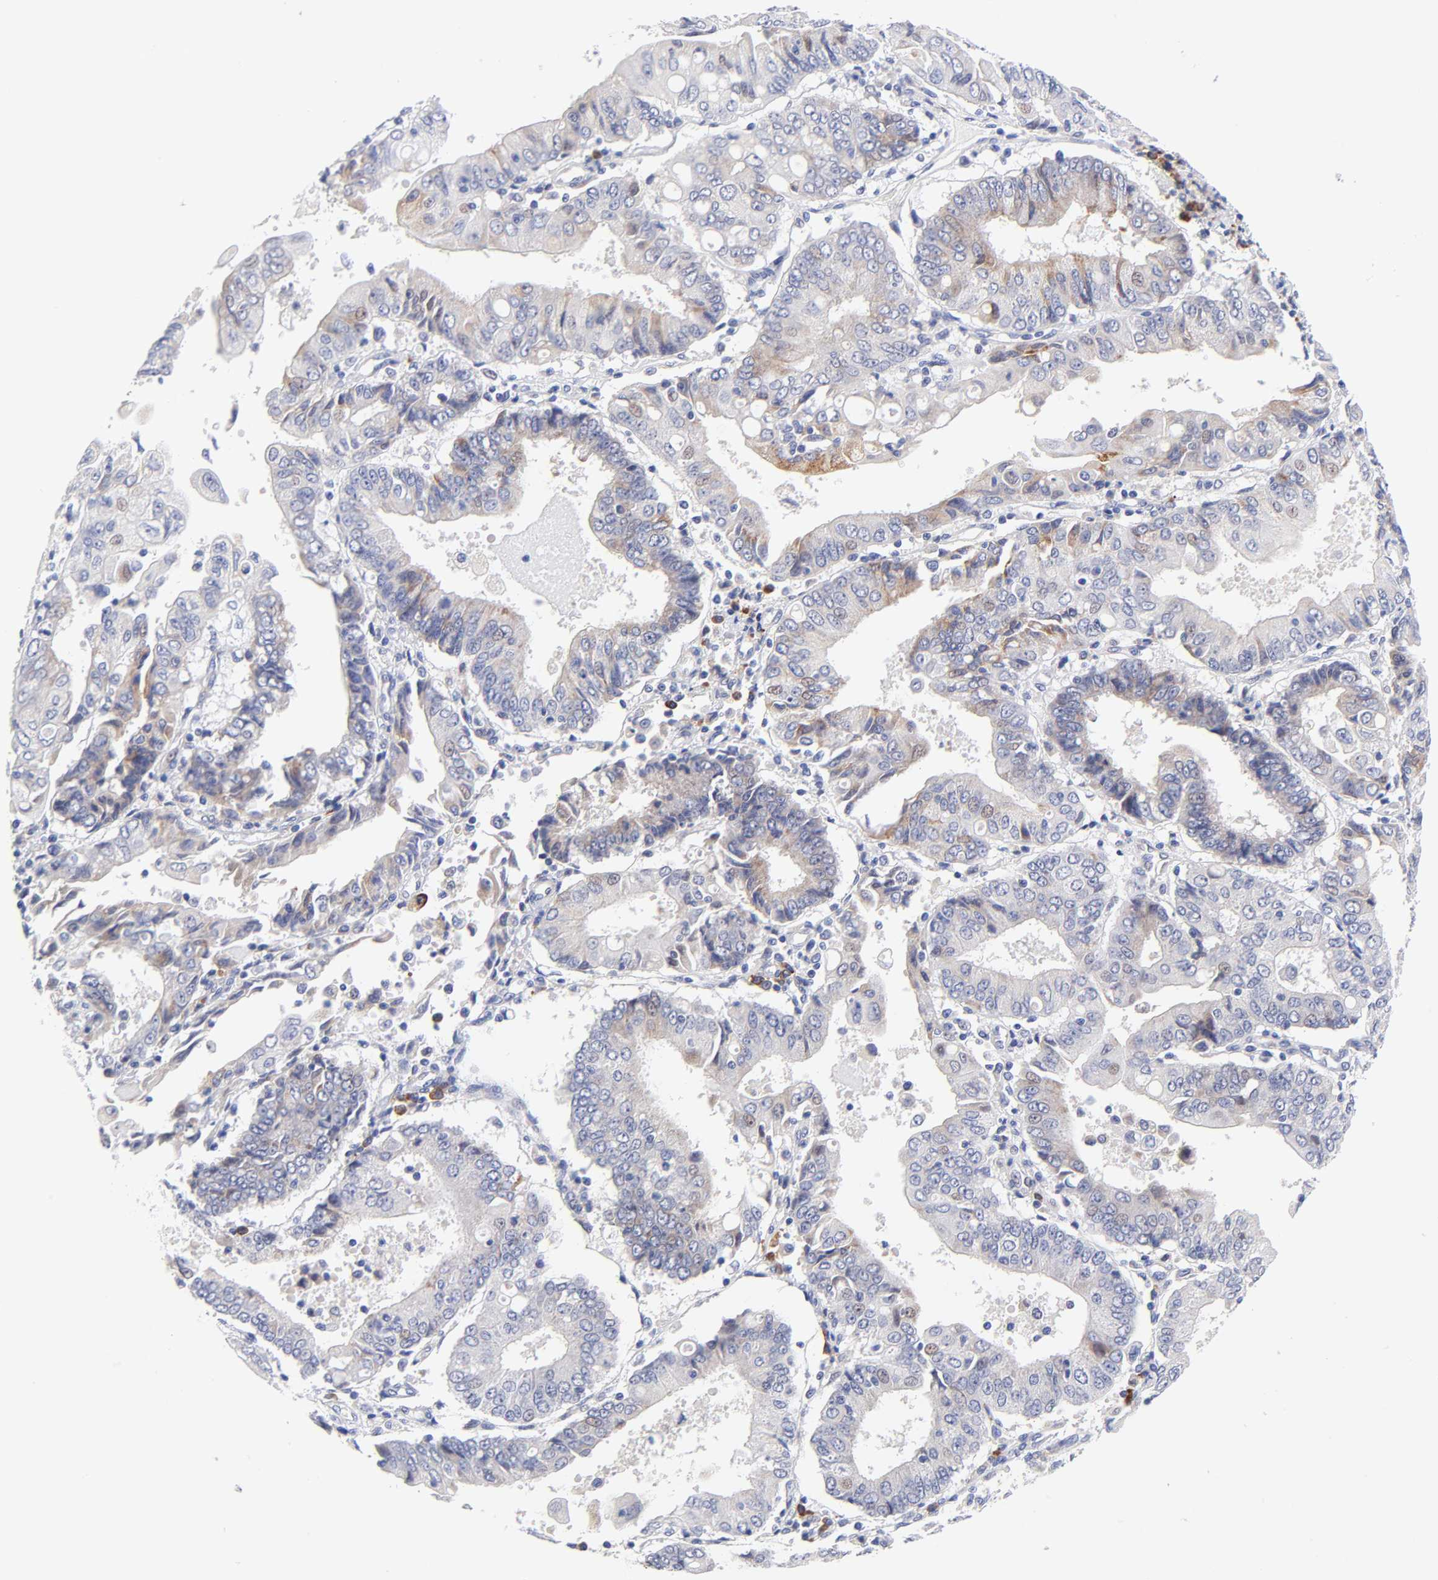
{"staining": {"intensity": "weak", "quantity": "25%-75%", "location": "cytoplasmic/membranous"}, "tissue": "endometrial cancer", "cell_type": "Tumor cells", "image_type": "cancer", "snomed": [{"axis": "morphology", "description": "Adenocarcinoma, NOS"}, {"axis": "topography", "description": "Endometrium"}], "caption": "Endometrial cancer (adenocarcinoma) stained with a brown dye shows weak cytoplasmic/membranous positive positivity in about 25%-75% of tumor cells.", "gene": "AFF2", "patient": {"sex": "female", "age": 75}}